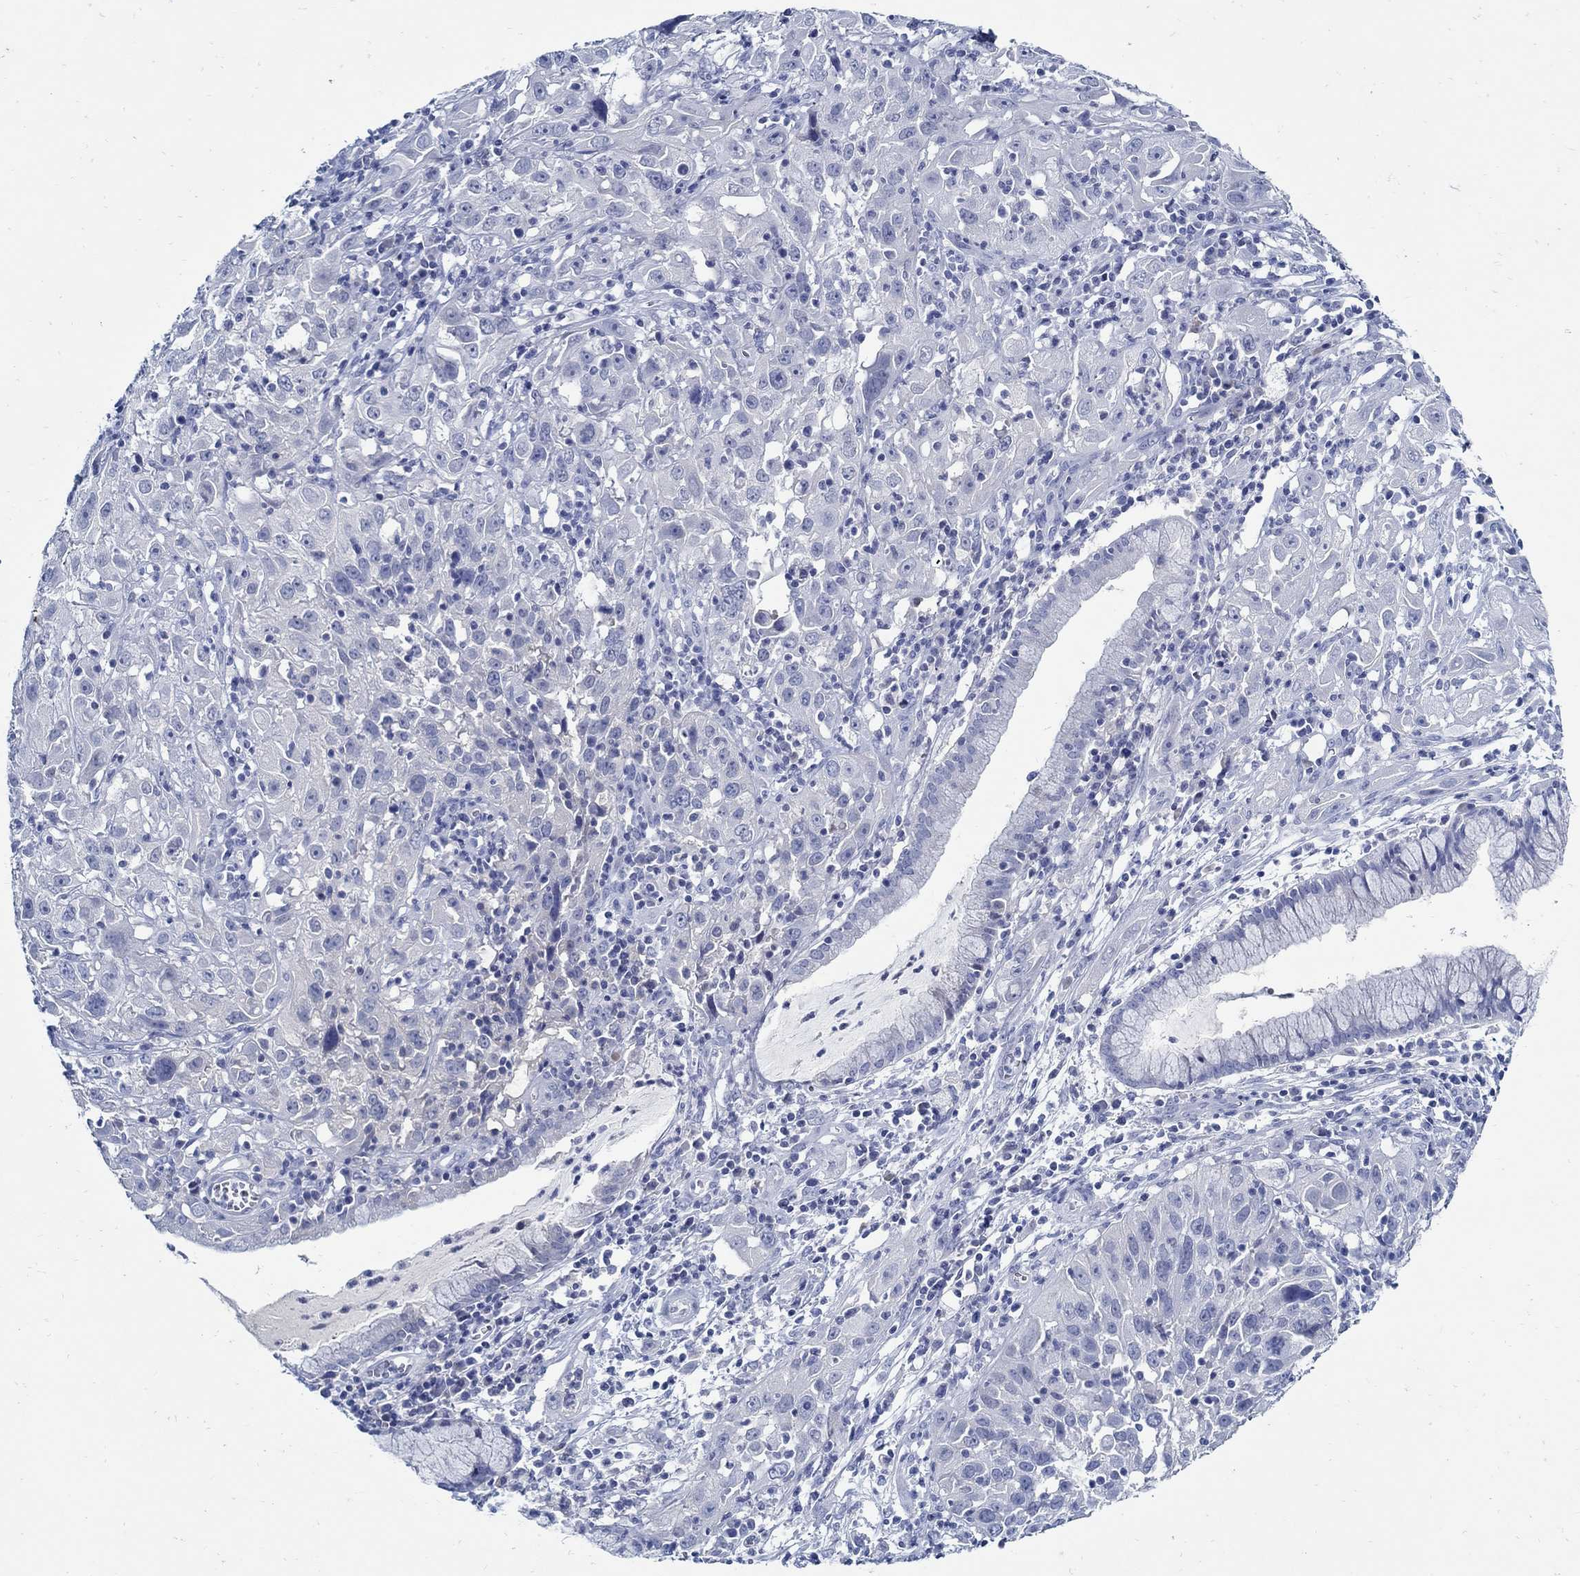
{"staining": {"intensity": "negative", "quantity": "none", "location": "none"}, "tissue": "cervical cancer", "cell_type": "Tumor cells", "image_type": "cancer", "snomed": [{"axis": "morphology", "description": "Squamous cell carcinoma, NOS"}, {"axis": "topography", "description": "Cervix"}], "caption": "Human squamous cell carcinoma (cervical) stained for a protein using IHC exhibits no expression in tumor cells.", "gene": "PAX9", "patient": {"sex": "female", "age": 32}}